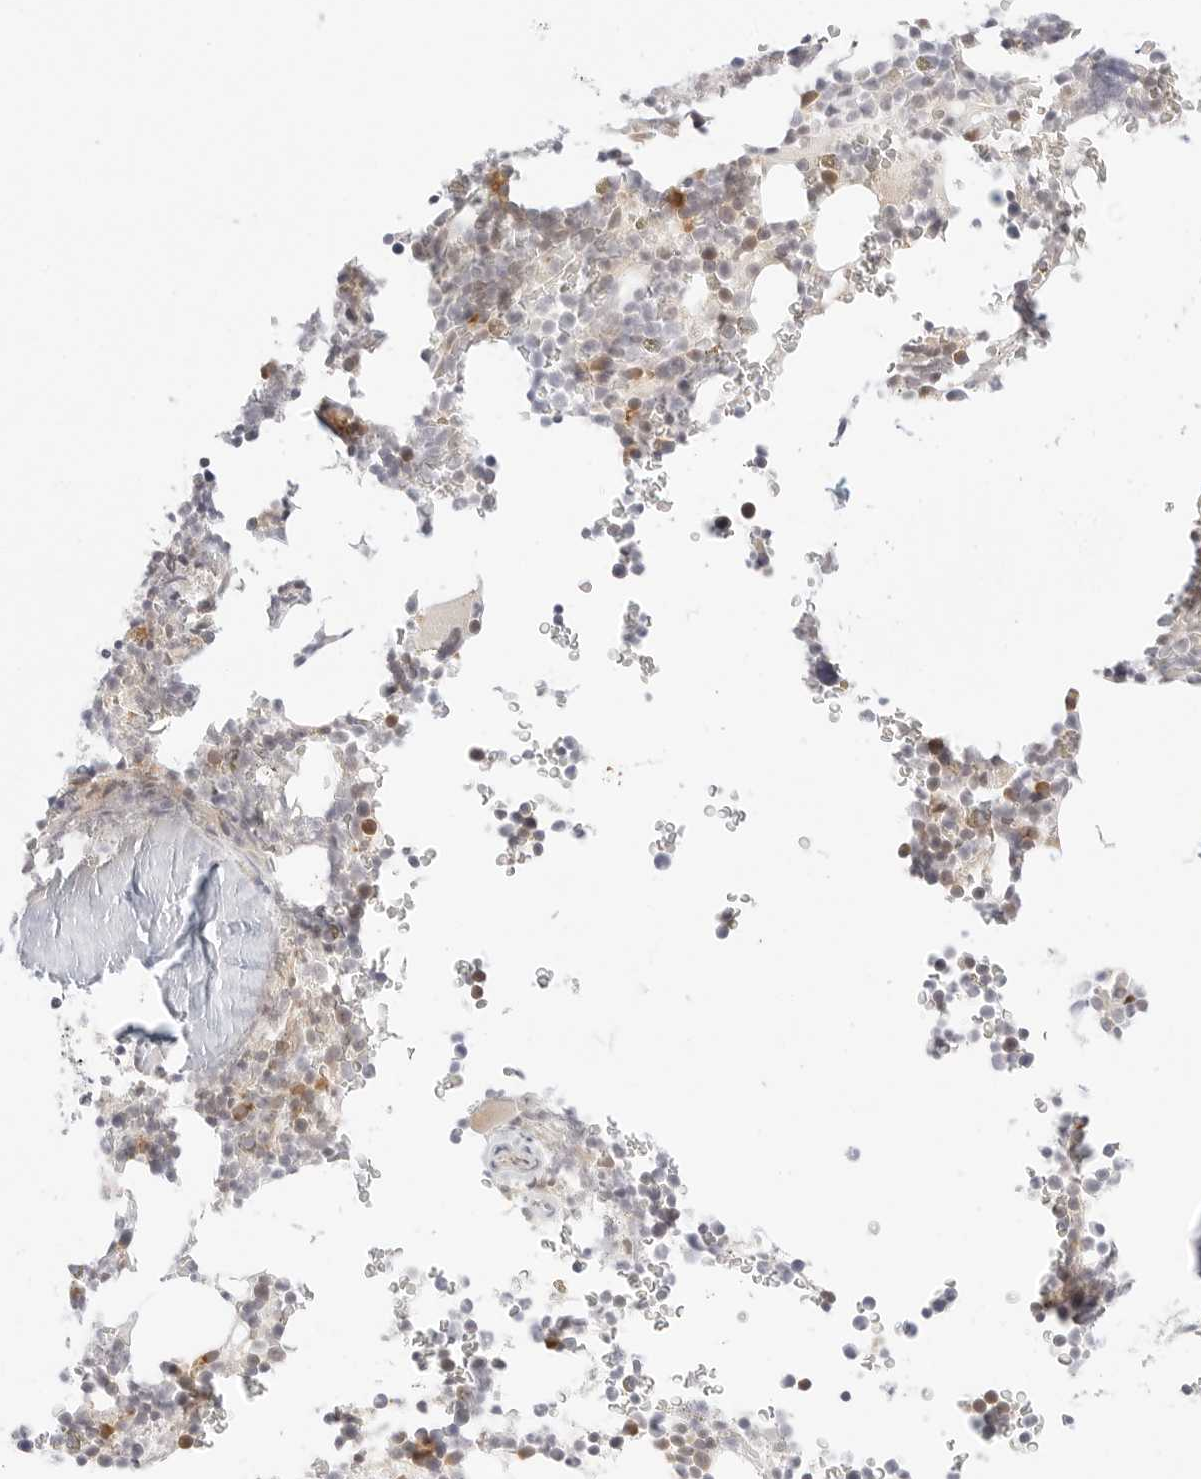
{"staining": {"intensity": "moderate", "quantity": "<25%", "location": "cytoplasmic/membranous"}, "tissue": "bone marrow", "cell_type": "Hematopoietic cells", "image_type": "normal", "snomed": [{"axis": "morphology", "description": "Normal tissue, NOS"}, {"axis": "topography", "description": "Bone marrow"}], "caption": "About <25% of hematopoietic cells in benign bone marrow demonstrate moderate cytoplasmic/membranous protein staining as visualized by brown immunohistochemical staining.", "gene": "ERO1B", "patient": {"sex": "male", "age": 58}}